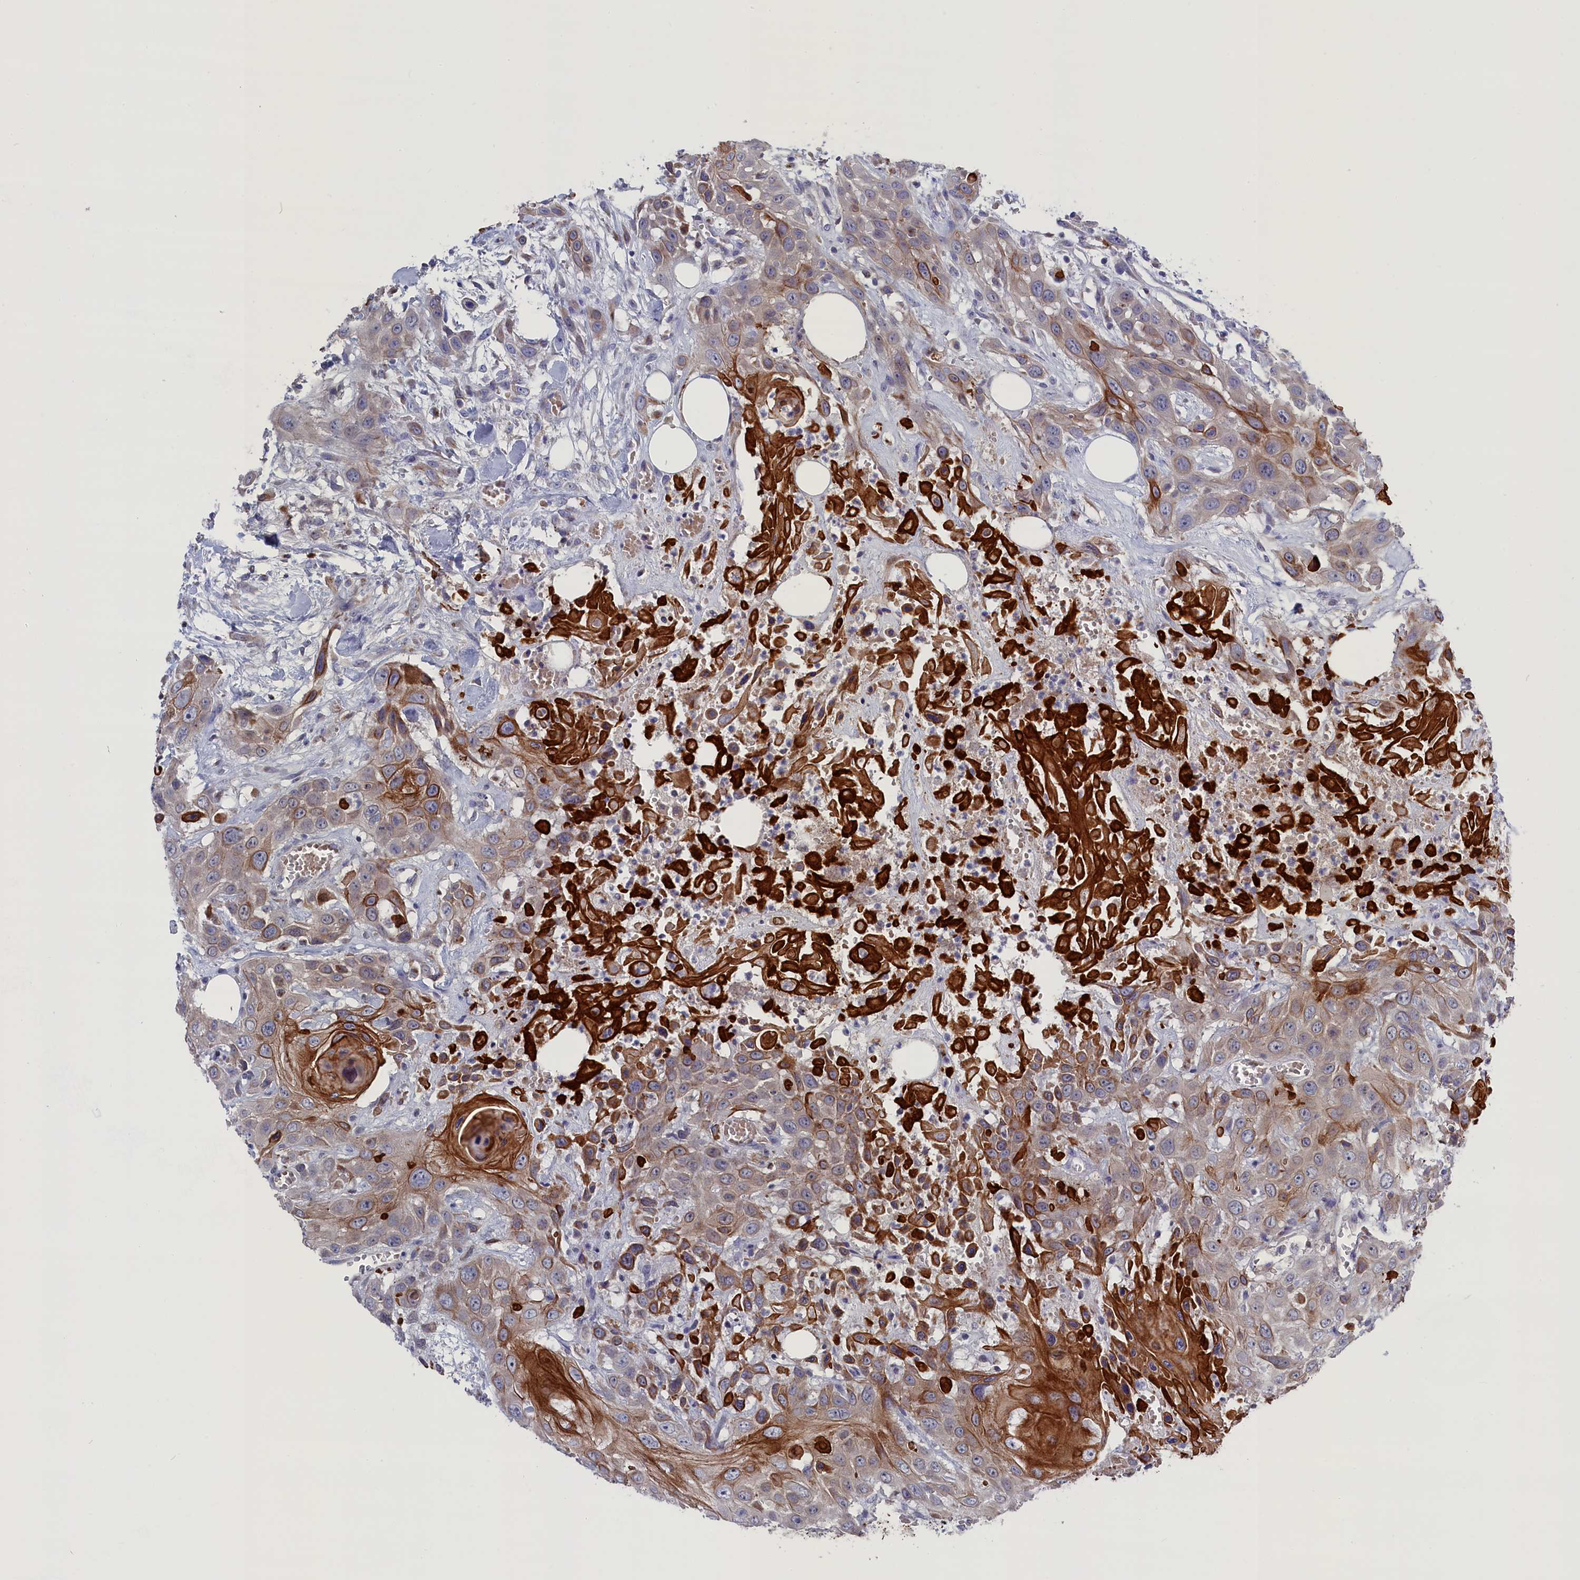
{"staining": {"intensity": "strong", "quantity": "25%-75%", "location": "cytoplasmic/membranous"}, "tissue": "head and neck cancer", "cell_type": "Tumor cells", "image_type": "cancer", "snomed": [{"axis": "morphology", "description": "Squamous cell carcinoma, NOS"}, {"axis": "topography", "description": "Head-Neck"}], "caption": "Protein analysis of head and neck squamous cell carcinoma tissue reveals strong cytoplasmic/membranous positivity in about 25%-75% of tumor cells.", "gene": "GPR108", "patient": {"sex": "male", "age": 81}}